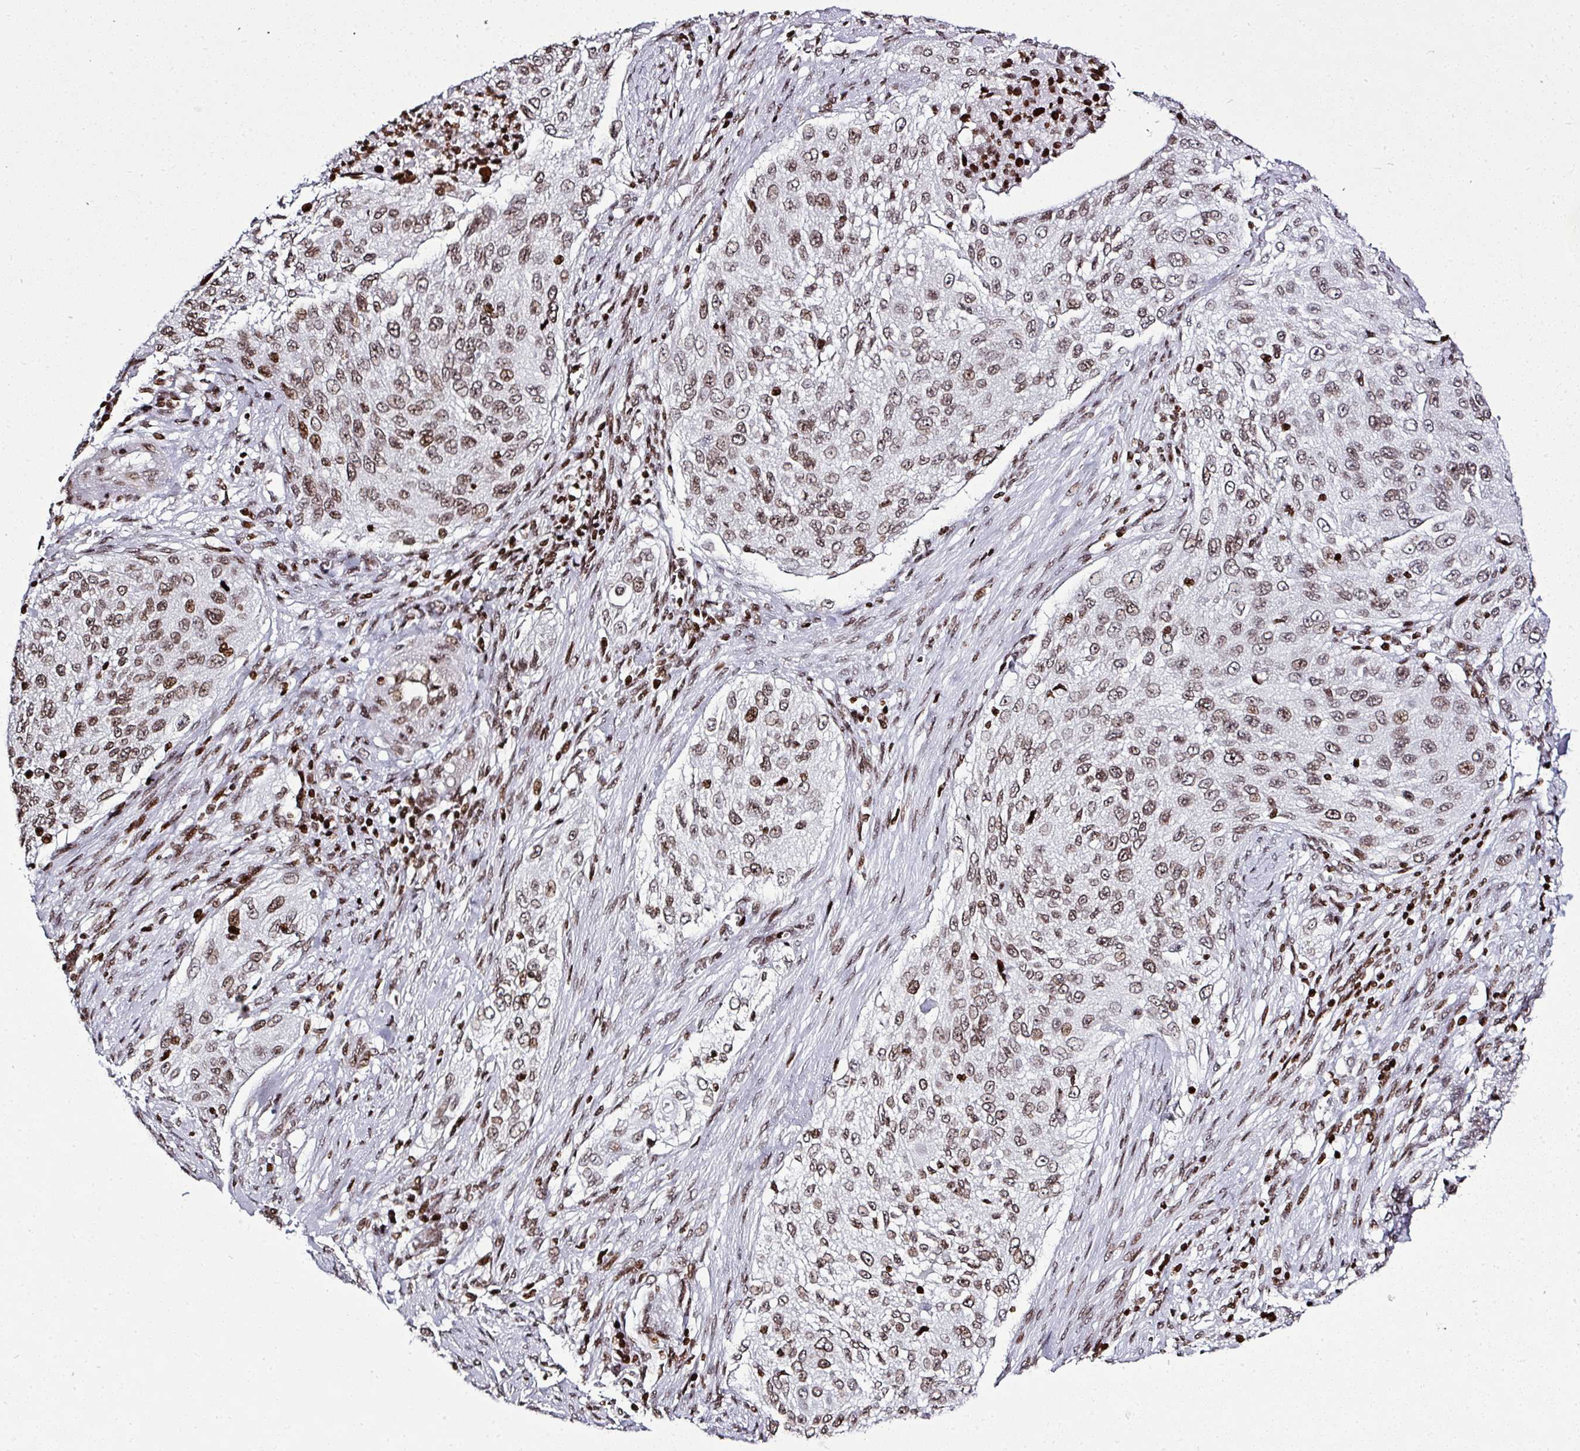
{"staining": {"intensity": "weak", "quantity": ">75%", "location": "nuclear"}, "tissue": "cervical cancer", "cell_type": "Tumor cells", "image_type": "cancer", "snomed": [{"axis": "morphology", "description": "Squamous cell carcinoma, NOS"}, {"axis": "topography", "description": "Cervix"}], "caption": "An image showing weak nuclear staining in approximately >75% of tumor cells in cervical cancer, as visualized by brown immunohistochemical staining.", "gene": "RASL11A", "patient": {"sex": "female", "age": 42}}